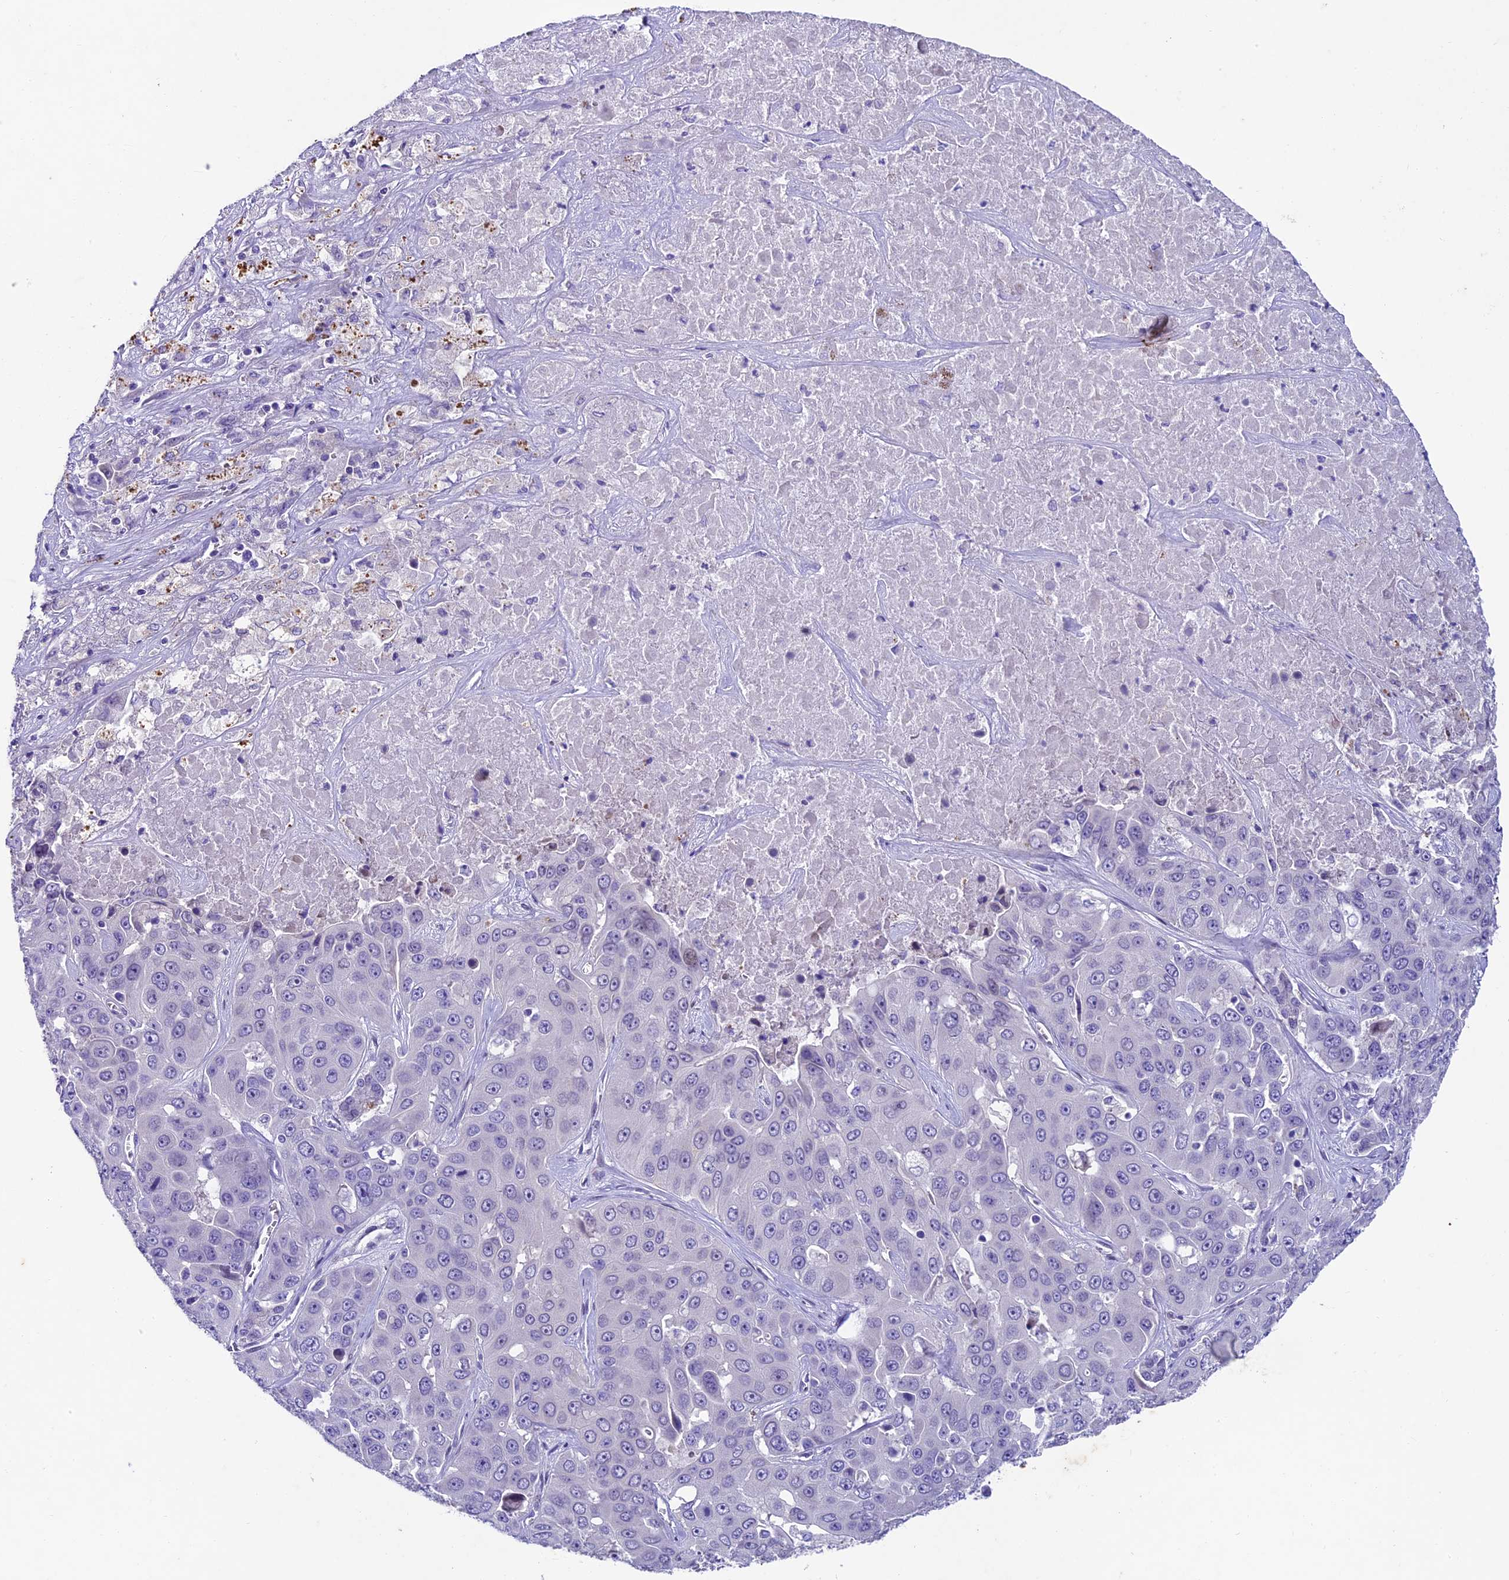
{"staining": {"intensity": "negative", "quantity": "none", "location": "none"}, "tissue": "liver cancer", "cell_type": "Tumor cells", "image_type": "cancer", "snomed": [{"axis": "morphology", "description": "Cholangiocarcinoma"}, {"axis": "topography", "description": "Liver"}], "caption": "IHC of liver cancer (cholangiocarcinoma) shows no positivity in tumor cells.", "gene": "IFT140", "patient": {"sex": "female", "age": 52}}